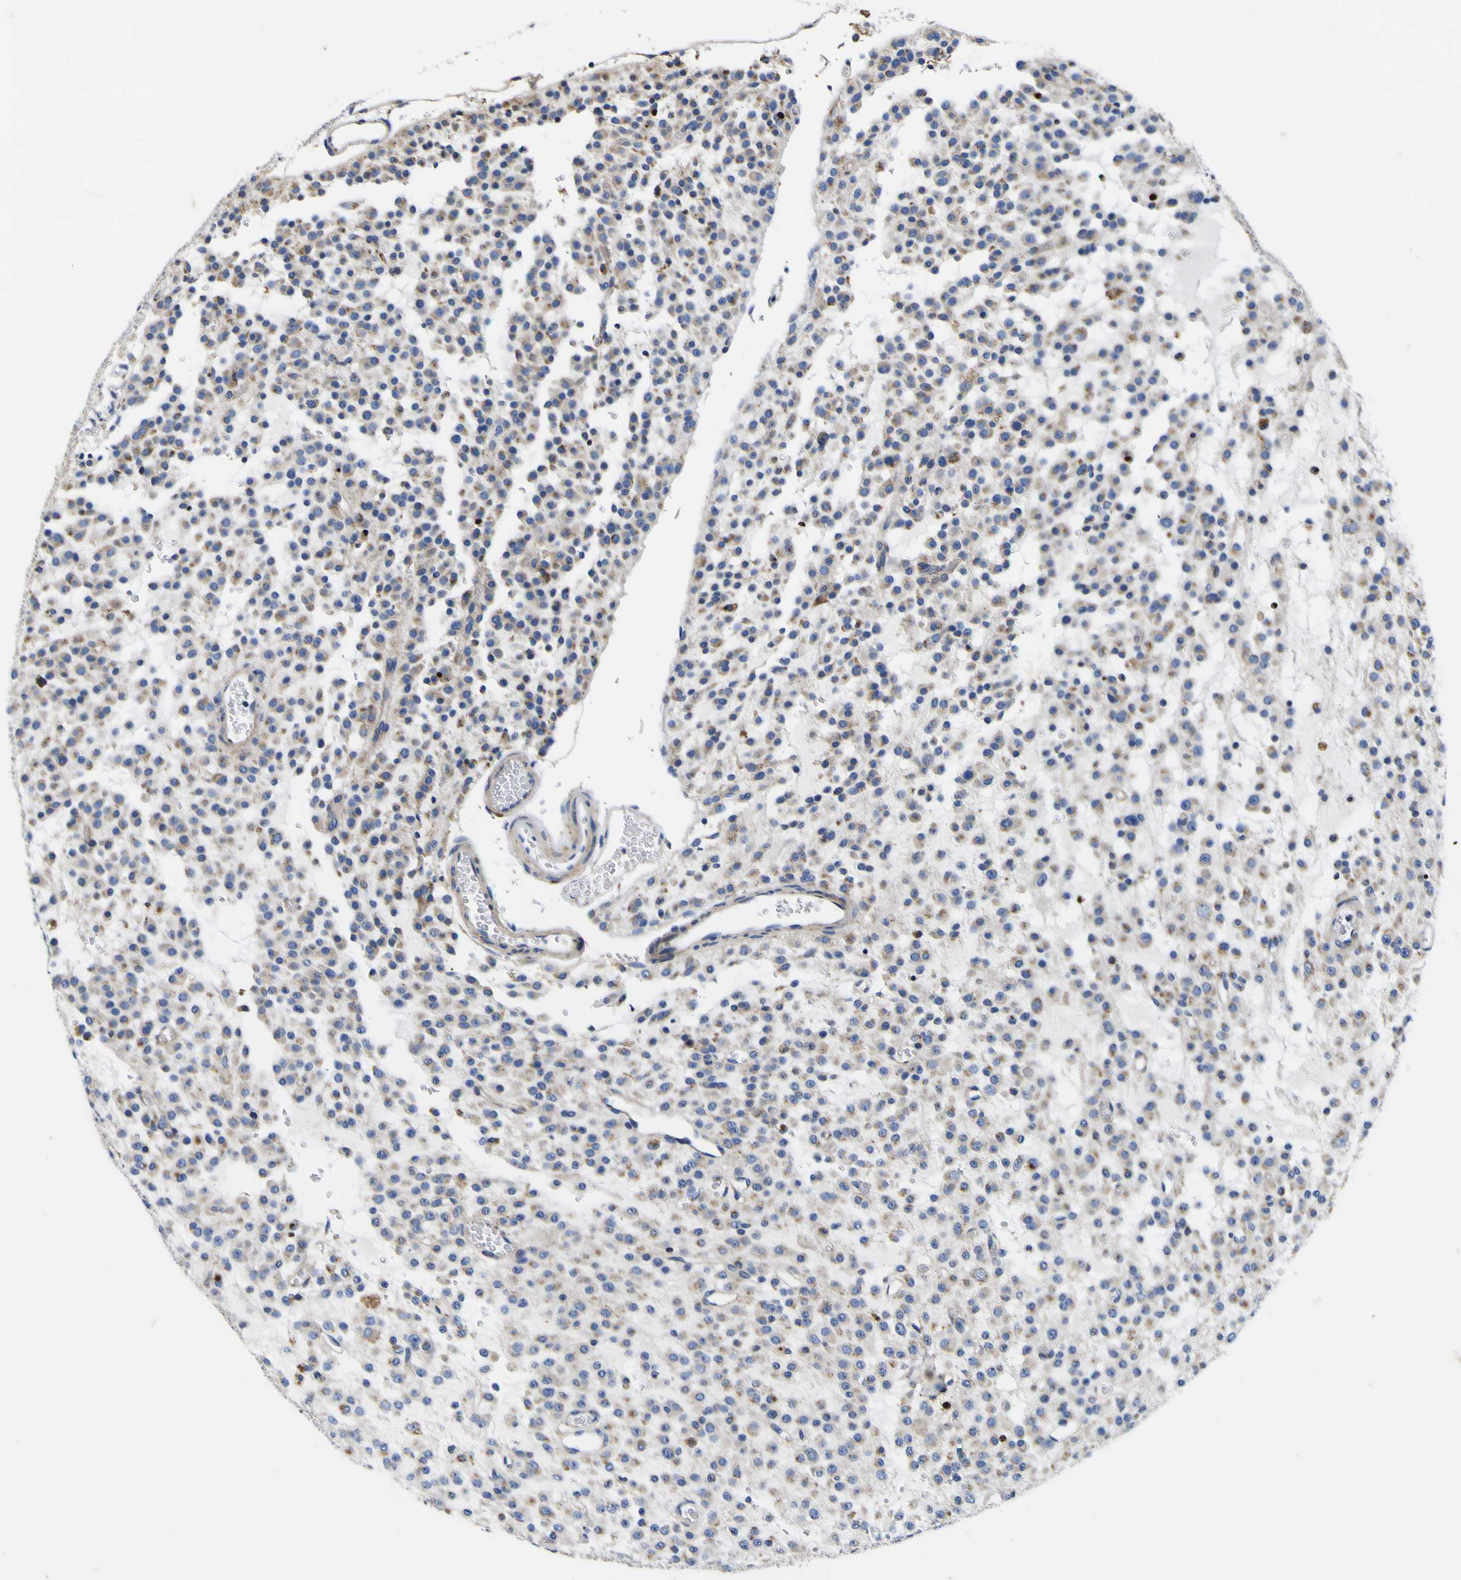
{"staining": {"intensity": "moderate", "quantity": ">75%", "location": "cytoplasmic/membranous"}, "tissue": "glioma", "cell_type": "Tumor cells", "image_type": "cancer", "snomed": [{"axis": "morphology", "description": "Glioma, malignant, Low grade"}, {"axis": "topography", "description": "Brain"}], "caption": "Immunohistochemical staining of low-grade glioma (malignant) exhibits moderate cytoplasmic/membranous protein expression in about >75% of tumor cells.", "gene": "COA1", "patient": {"sex": "male", "age": 38}}